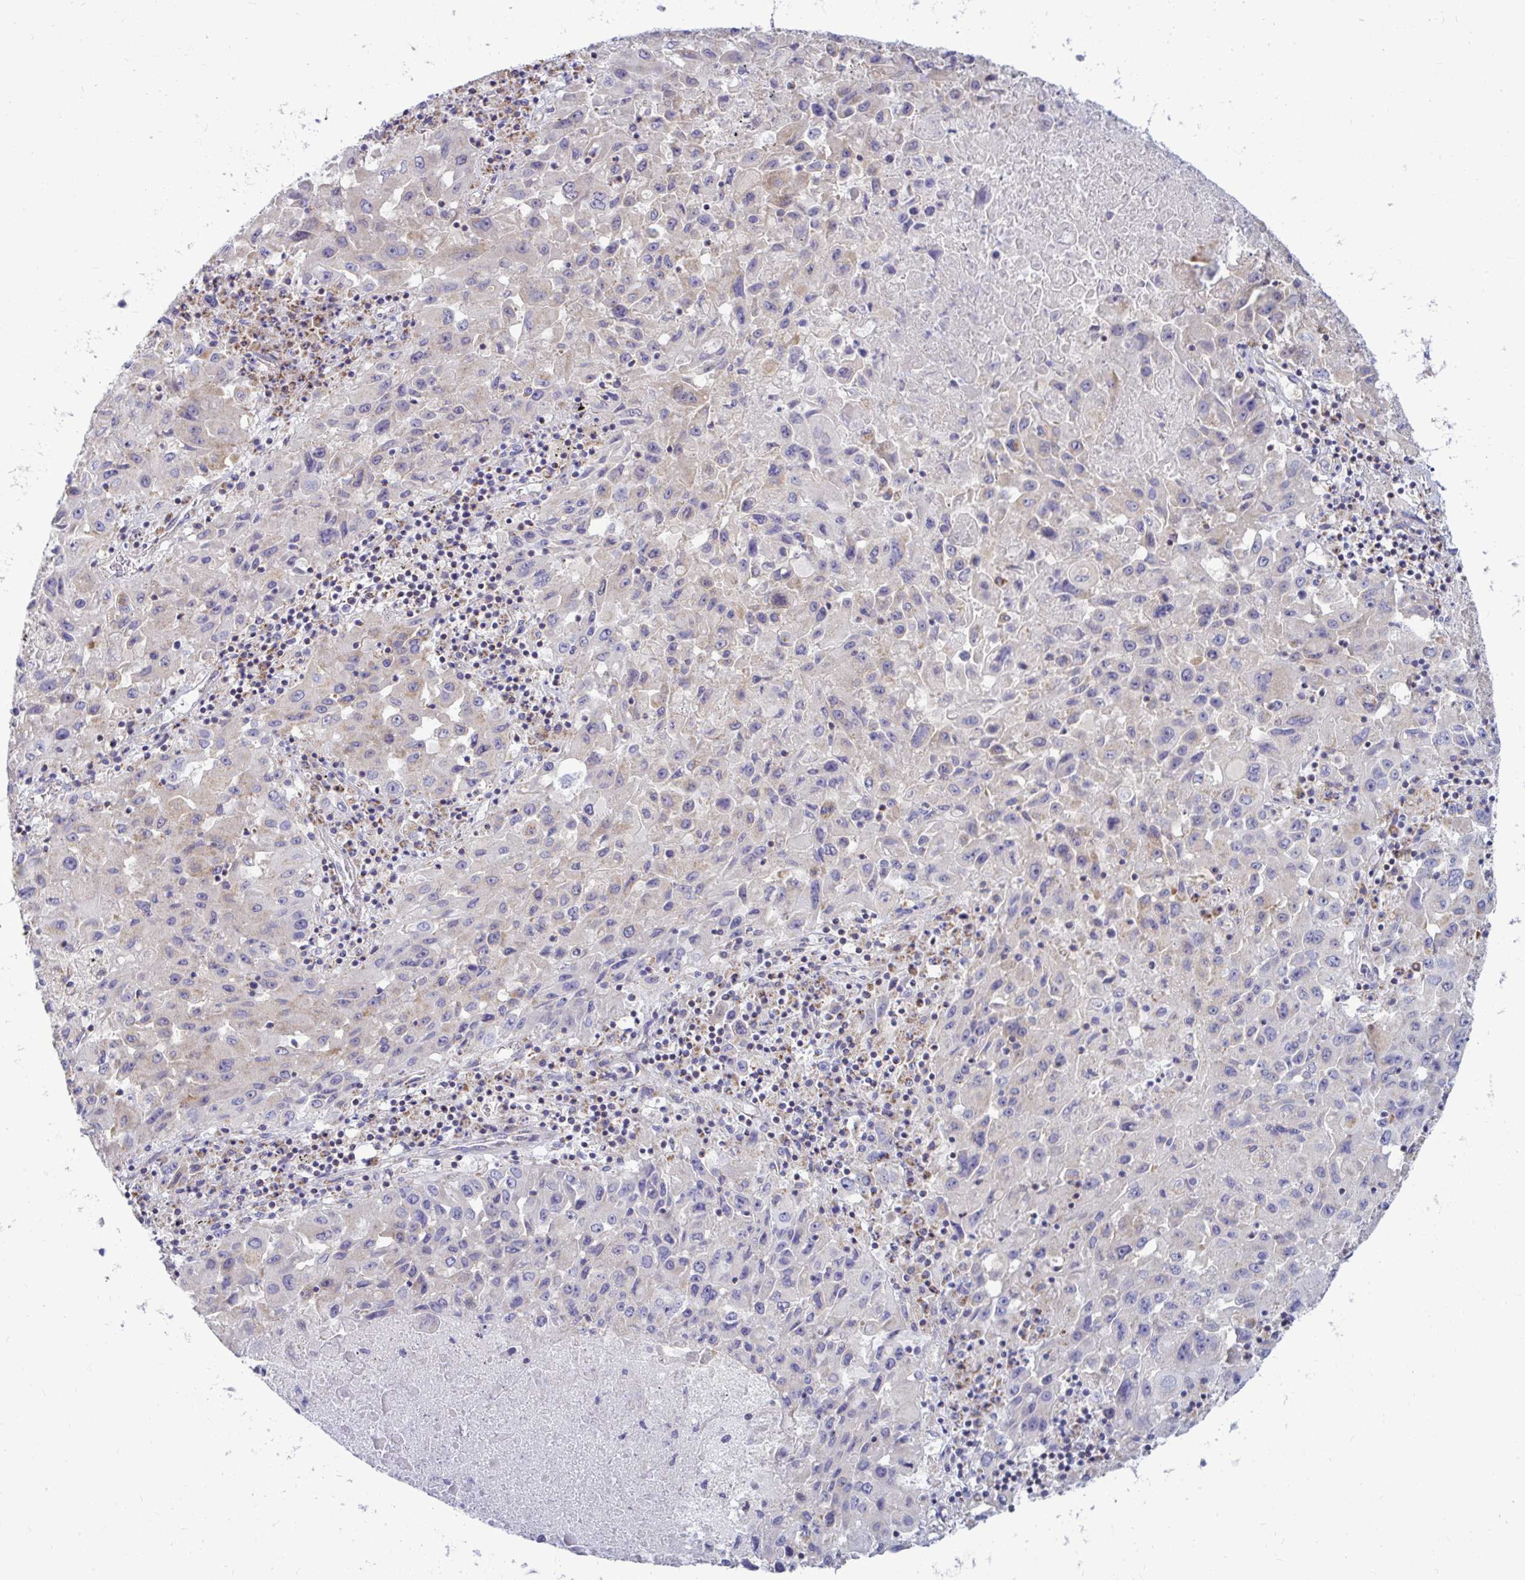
{"staining": {"intensity": "negative", "quantity": "none", "location": "none"}, "tissue": "lung cancer", "cell_type": "Tumor cells", "image_type": "cancer", "snomed": [{"axis": "morphology", "description": "Squamous cell carcinoma, NOS"}, {"axis": "topography", "description": "Lung"}], "caption": "Tumor cells show no significant protein staining in lung cancer.", "gene": "OR10R2", "patient": {"sex": "male", "age": 63}}